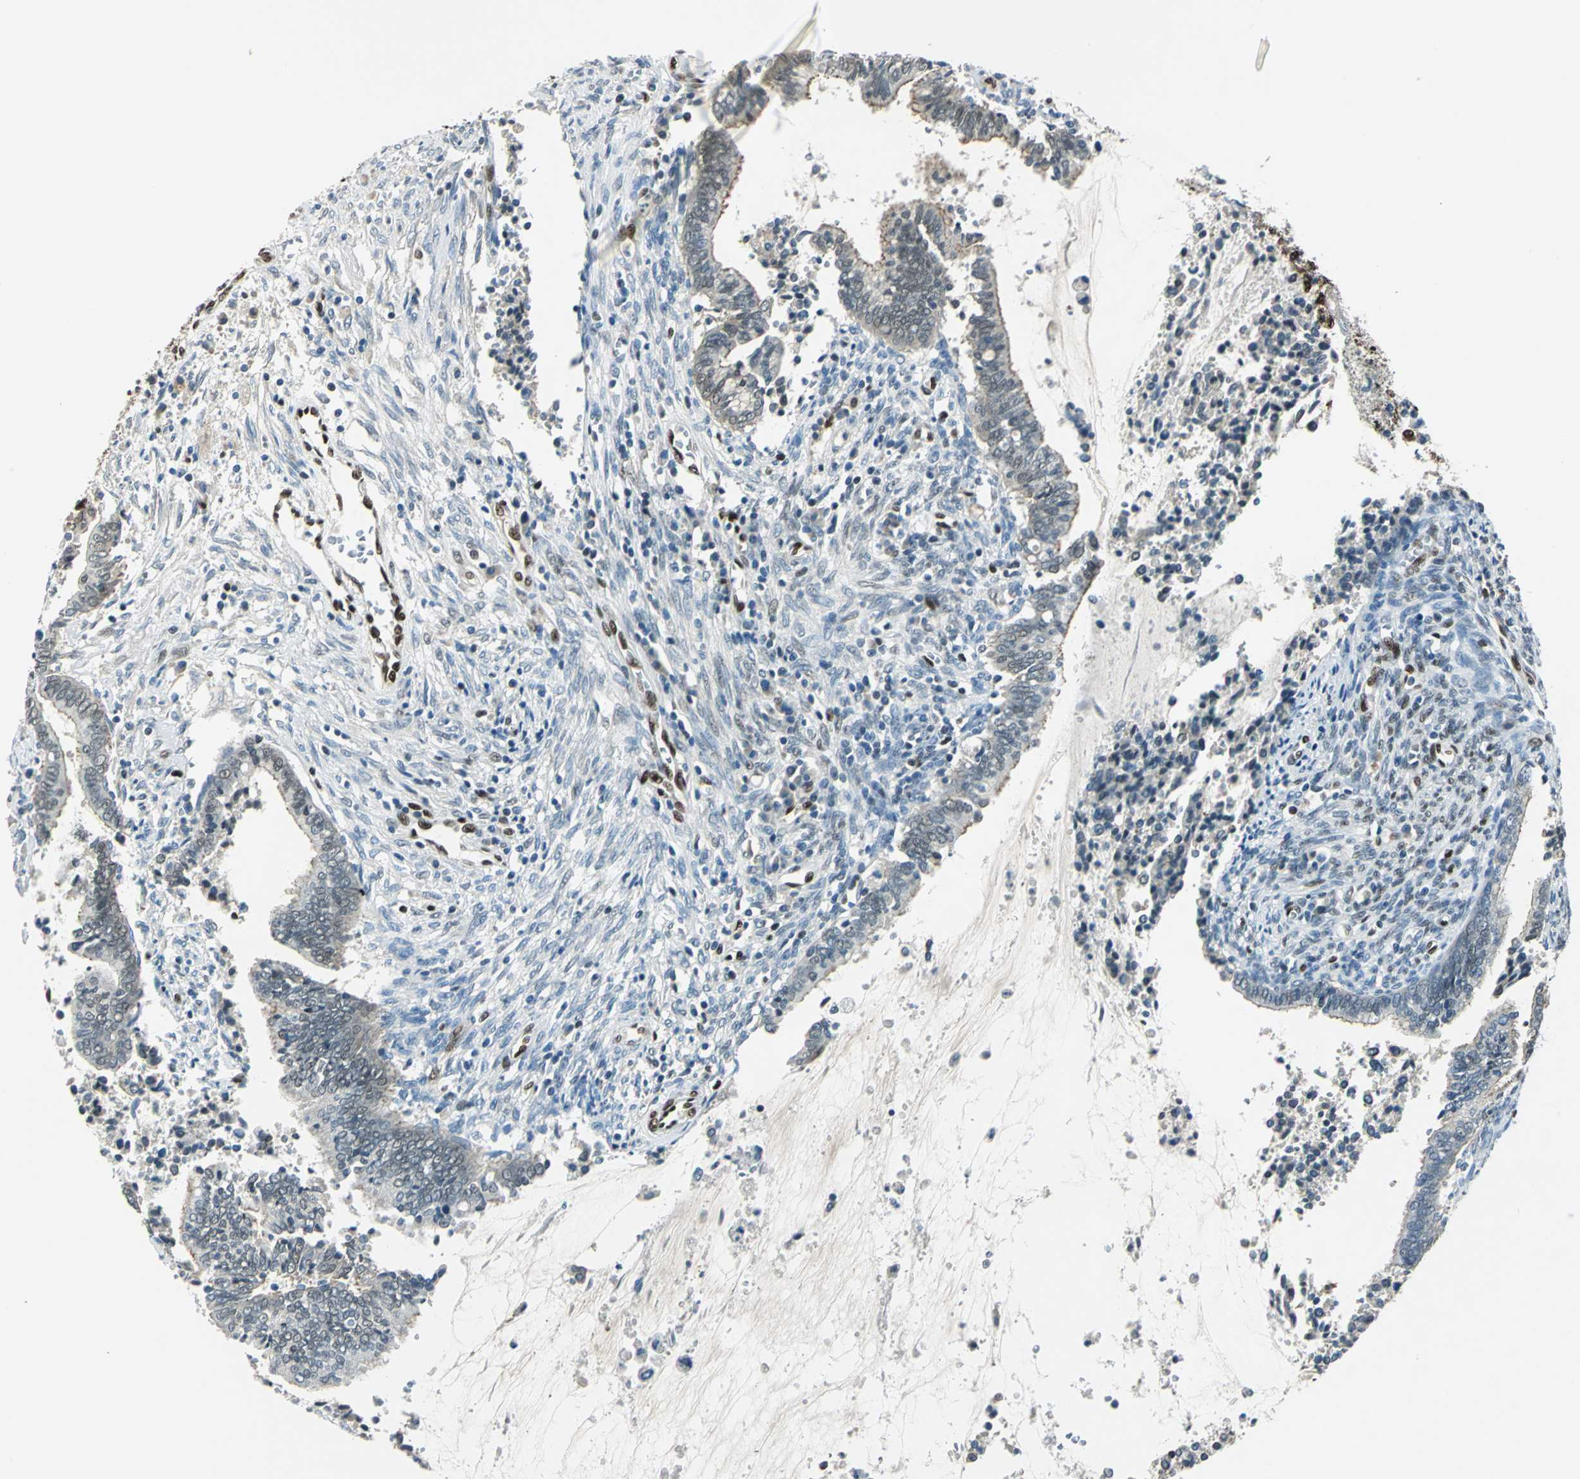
{"staining": {"intensity": "moderate", "quantity": "25%-75%", "location": "cytoplasmic/membranous,nuclear"}, "tissue": "cervical cancer", "cell_type": "Tumor cells", "image_type": "cancer", "snomed": [{"axis": "morphology", "description": "Adenocarcinoma, NOS"}, {"axis": "topography", "description": "Cervix"}], "caption": "Immunohistochemical staining of human cervical adenocarcinoma exhibits medium levels of moderate cytoplasmic/membranous and nuclear expression in about 25%-75% of tumor cells.", "gene": "NFIA", "patient": {"sex": "female", "age": 44}}